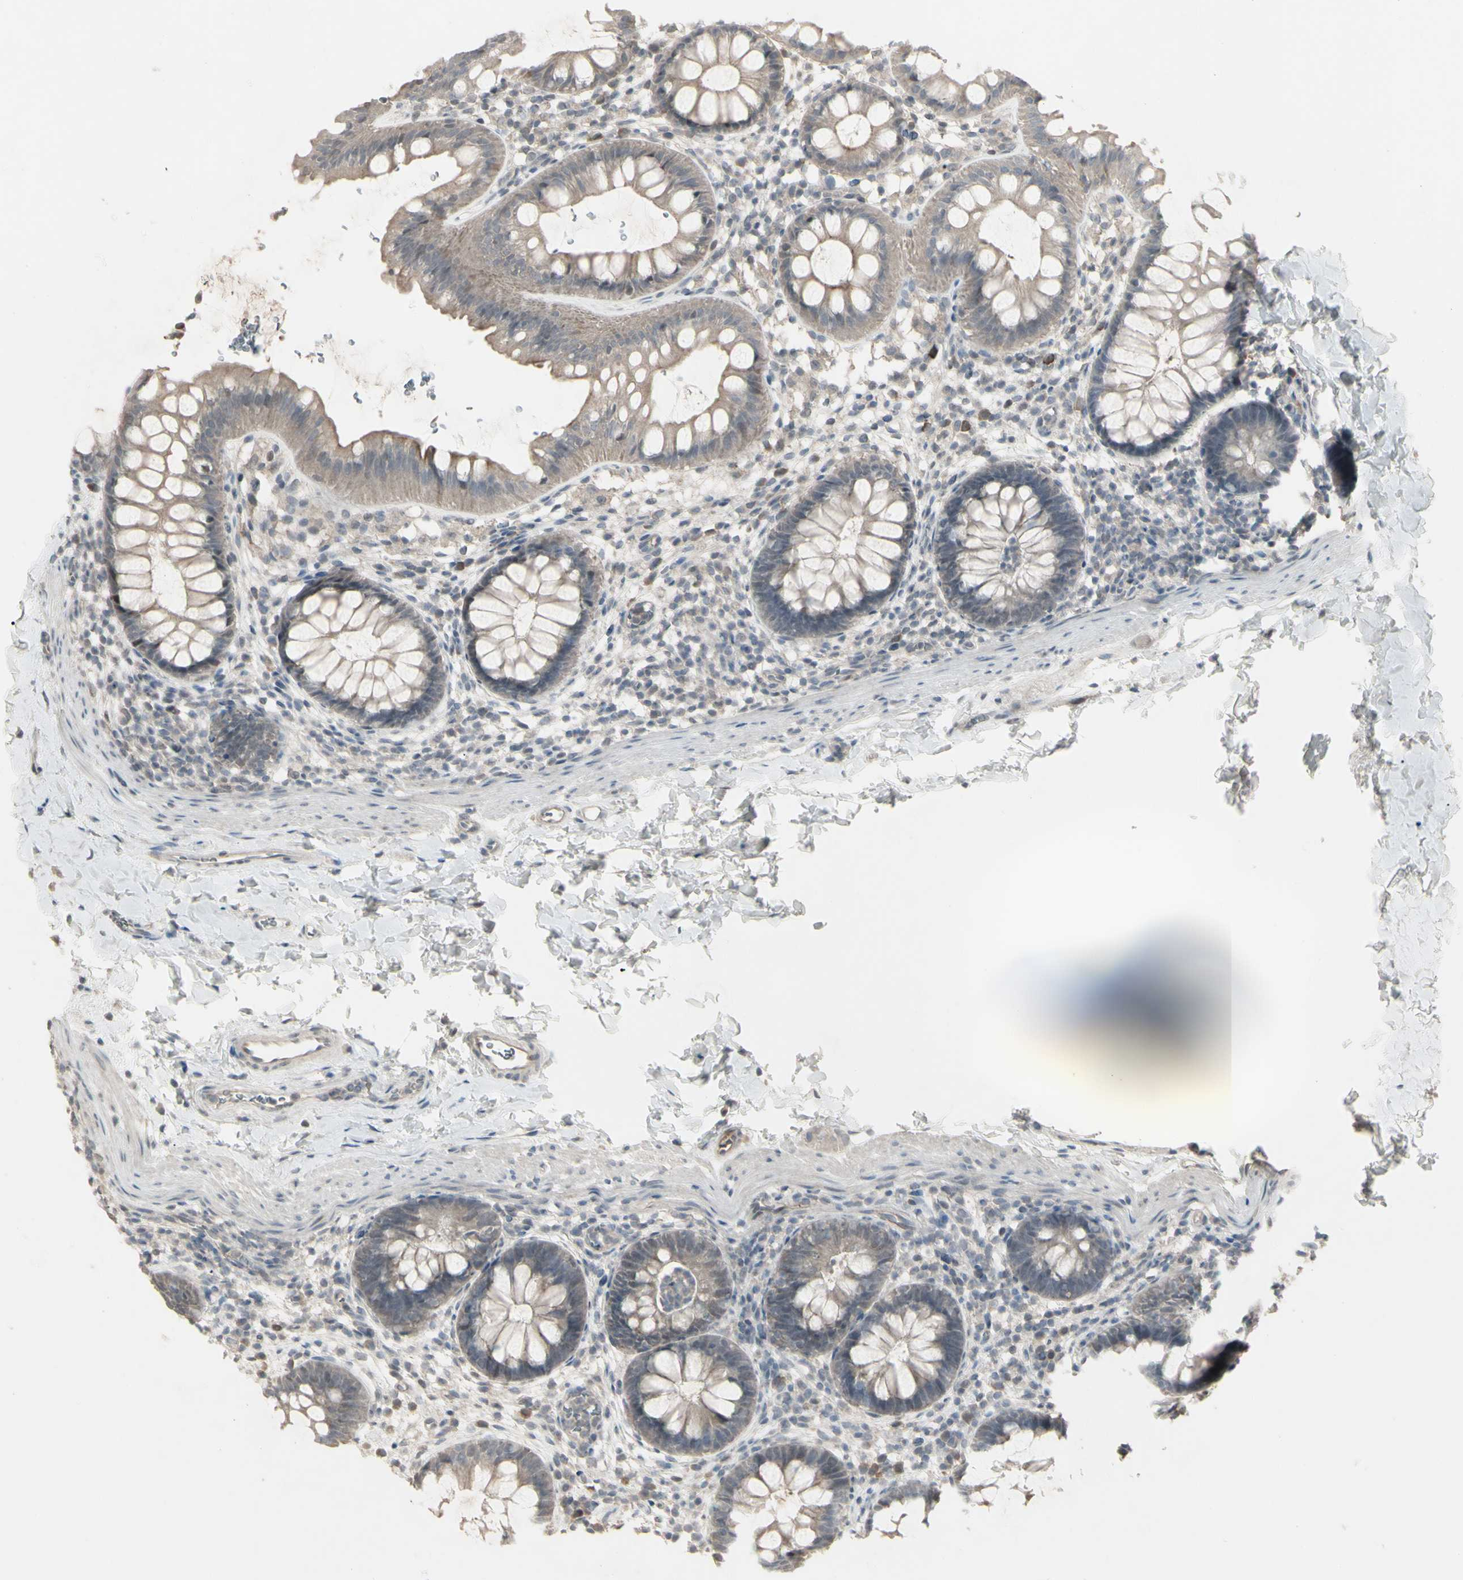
{"staining": {"intensity": "weak", "quantity": ">75%", "location": "cytoplasmic/membranous"}, "tissue": "rectum", "cell_type": "Glandular cells", "image_type": "normal", "snomed": [{"axis": "morphology", "description": "Normal tissue, NOS"}, {"axis": "topography", "description": "Rectum"}], "caption": "Glandular cells reveal weak cytoplasmic/membranous expression in about >75% of cells in benign rectum.", "gene": "PIAS4", "patient": {"sex": "female", "age": 24}}